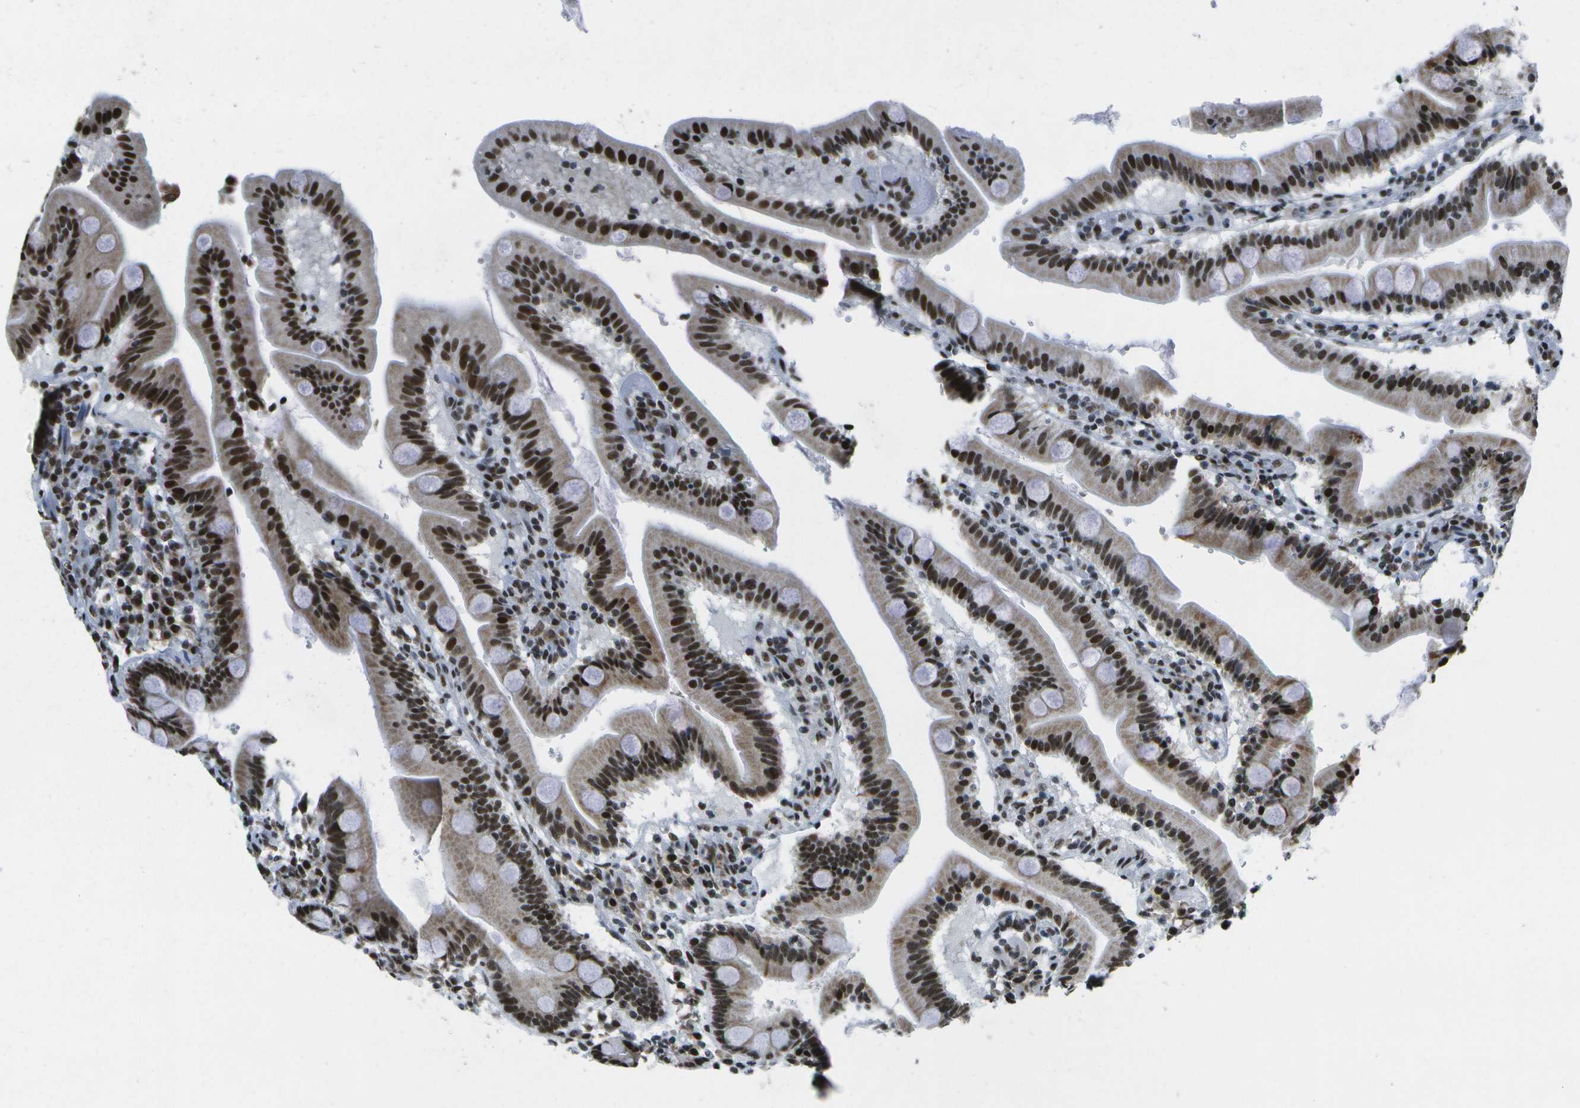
{"staining": {"intensity": "strong", "quantity": ">75%", "location": "nuclear"}, "tissue": "duodenum", "cell_type": "Glandular cells", "image_type": "normal", "snomed": [{"axis": "morphology", "description": "Normal tissue, NOS"}, {"axis": "topography", "description": "Duodenum"}], "caption": "Immunohistochemical staining of benign human duodenum displays strong nuclear protein expression in approximately >75% of glandular cells.", "gene": "NSRP1", "patient": {"sex": "male", "age": 54}}